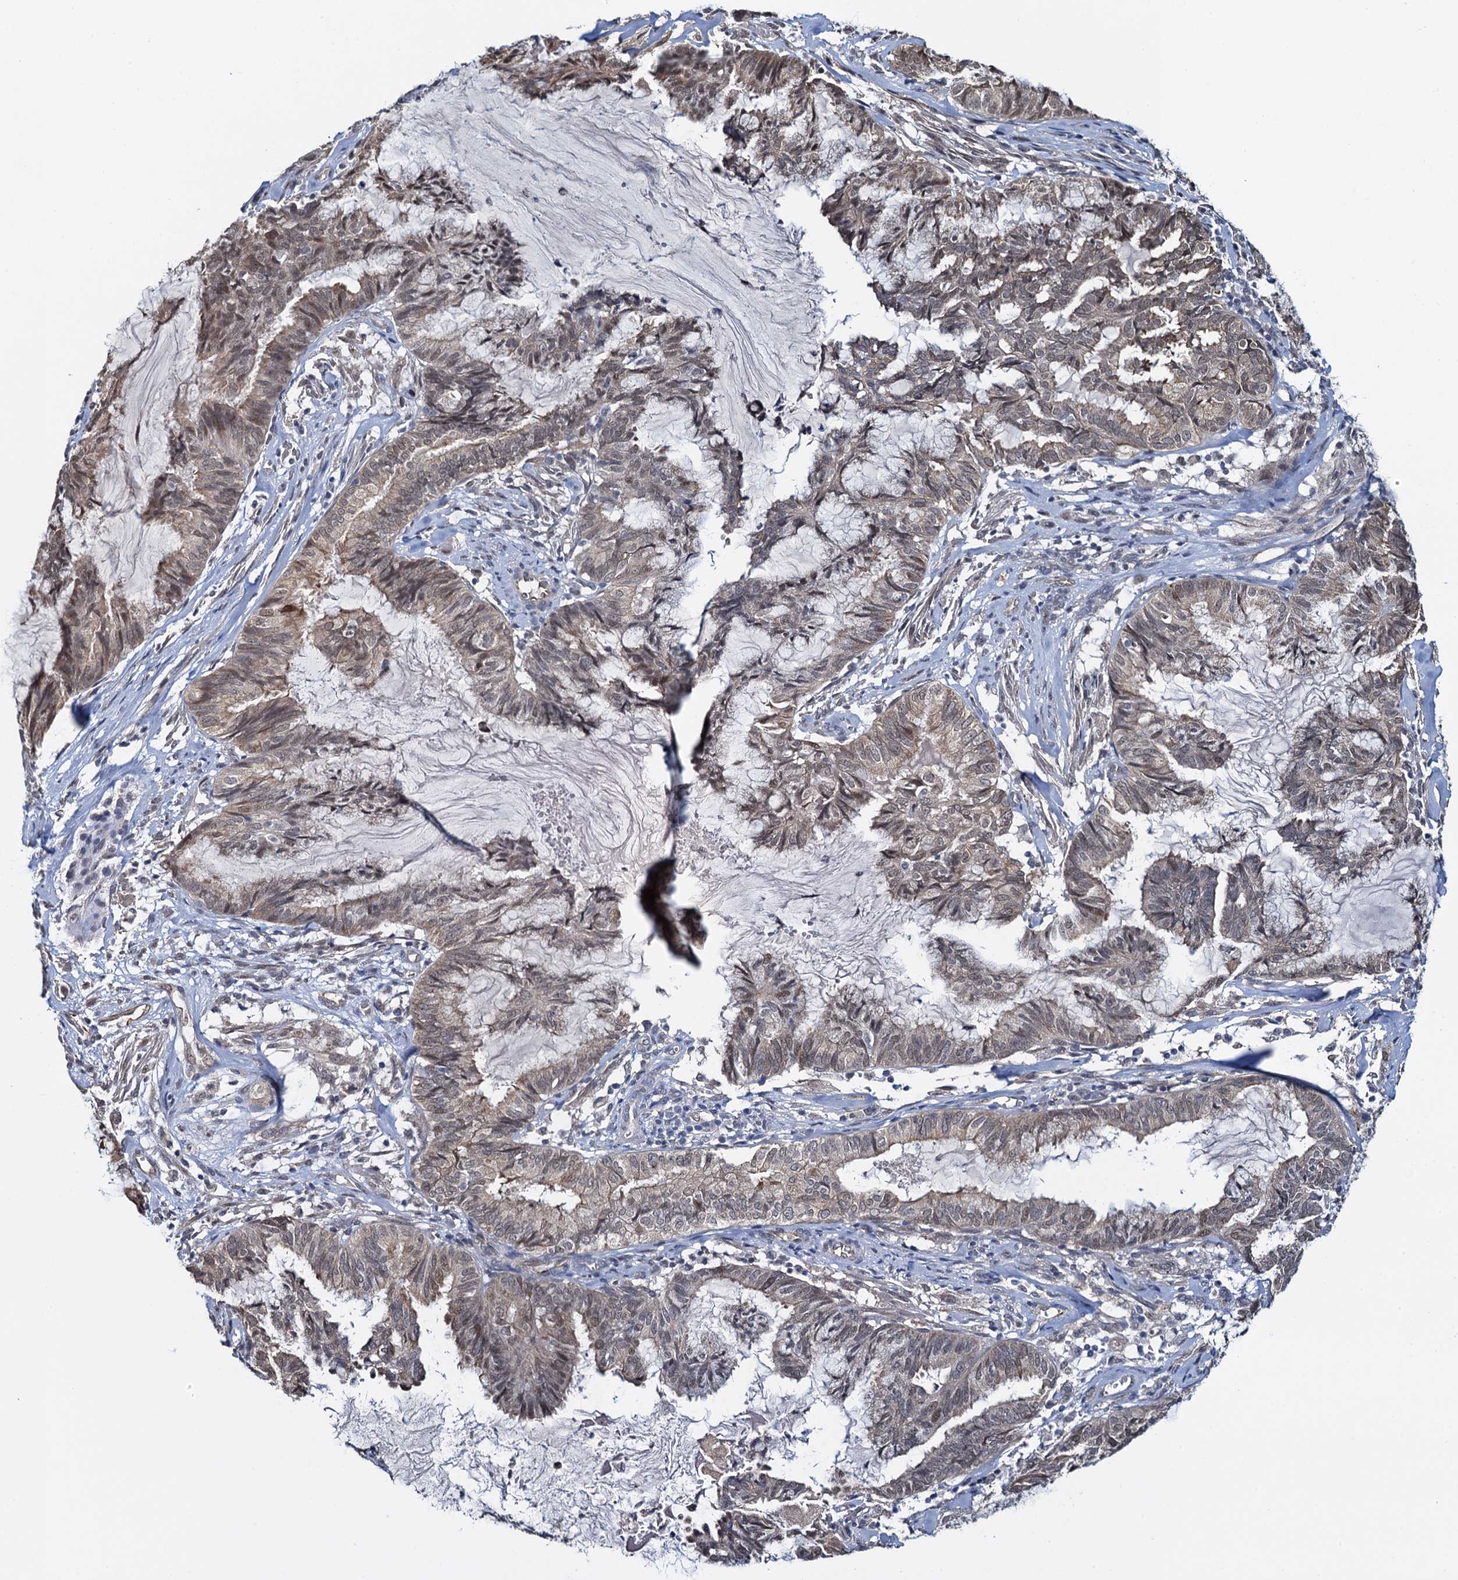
{"staining": {"intensity": "weak", "quantity": "<25%", "location": "cytoplasmic/membranous"}, "tissue": "endometrial cancer", "cell_type": "Tumor cells", "image_type": "cancer", "snomed": [{"axis": "morphology", "description": "Adenocarcinoma, NOS"}, {"axis": "topography", "description": "Endometrium"}], "caption": "Tumor cells are negative for protein expression in human endometrial cancer (adenocarcinoma).", "gene": "EVX2", "patient": {"sex": "female", "age": 86}}